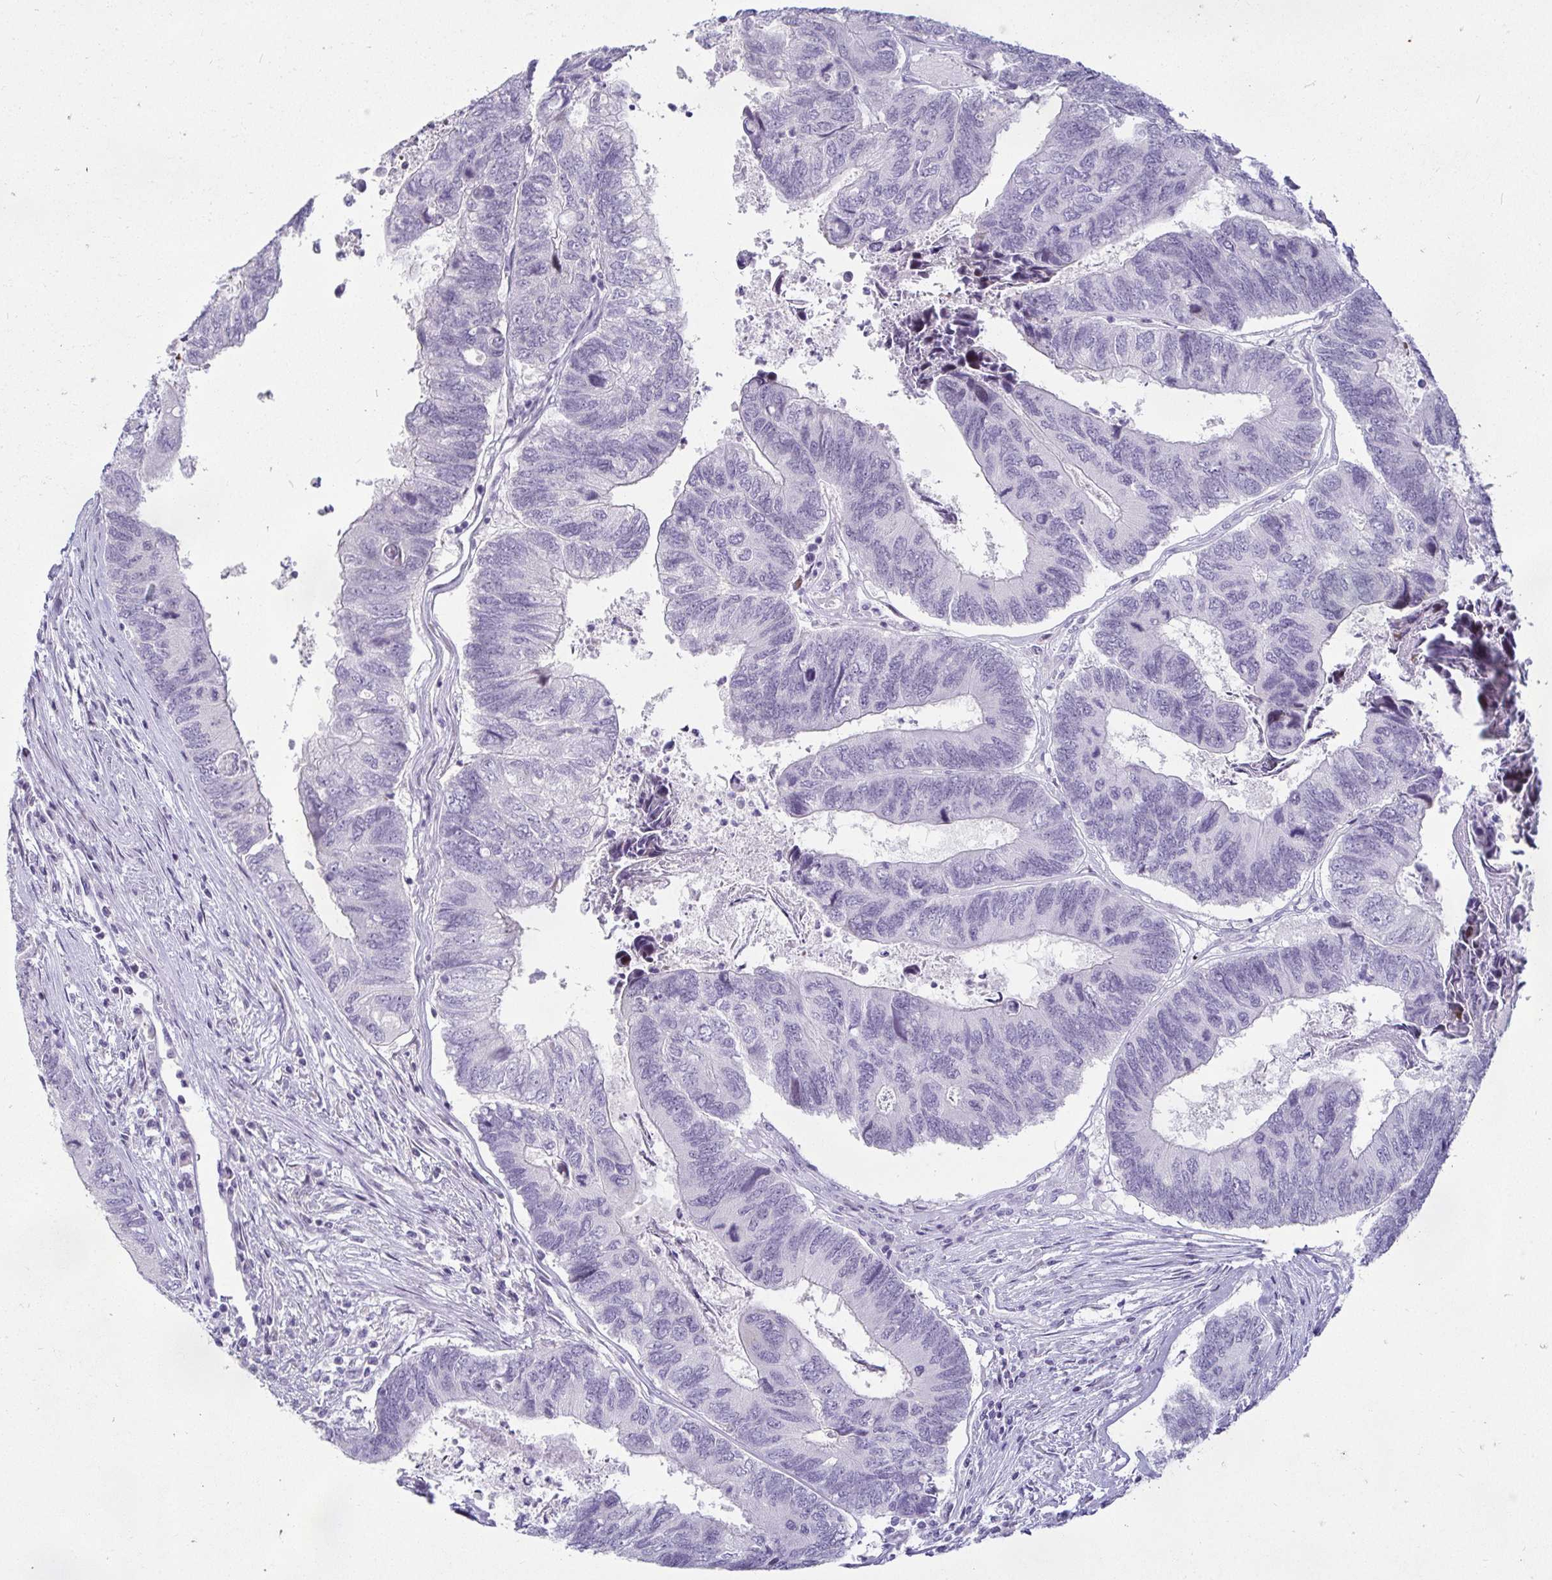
{"staining": {"intensity": "negative", "quantity": "none", "location": "none"}, "tissue": "colorectal cancer", "cell_type": "Tumor cells", "image_type": "cancer", "snomed": [{"axis": "morphology", "description": "Adenocarcinoma, NOS"}, {"axis": "topography", "description": "Colon"}], "caption": "IHC of human colorectal cancer (adenocarcinoma) reveals no expression in tumor cells.", "gene": "CR2", "patient": {"sex": "female", "age": 67}}